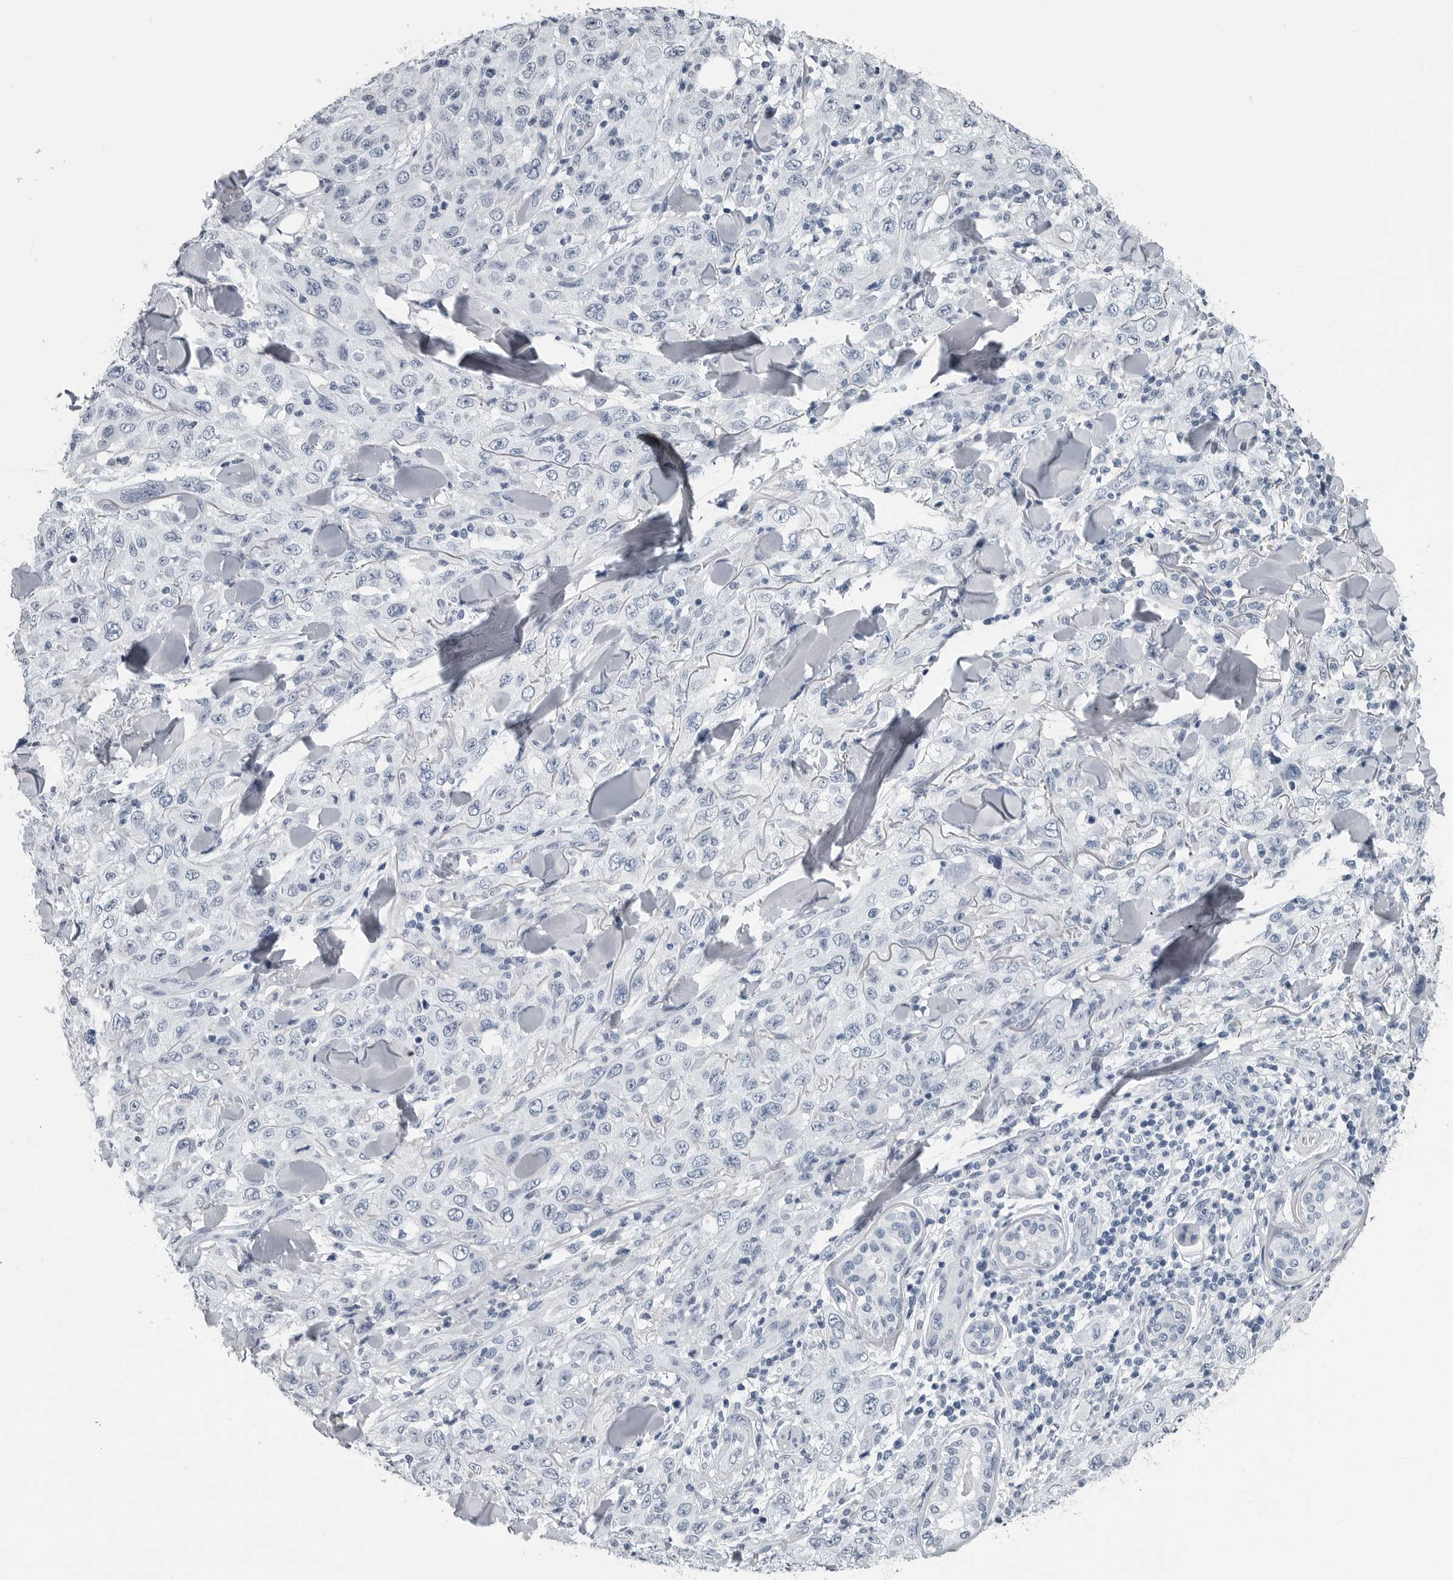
{"staining": {"intensity": "negative", "quantity": "none", "location": "none"}, "tissue": "skin cancer", "cell_type": "Tumor cells", "image_type": "cancer", "snomed": [{"axis": "morphology", "description": "Squamous cell carcinoma, NOS"}, {"axis": "topography", "description": "Skin"}], "caption": "A micrograph of skin cancer (squamous cell carcinoma) stained for a protein displays no brown staining in tumor cells.", "gene": "AMPD1", "patient": {"sex": "female", "age": 88}}